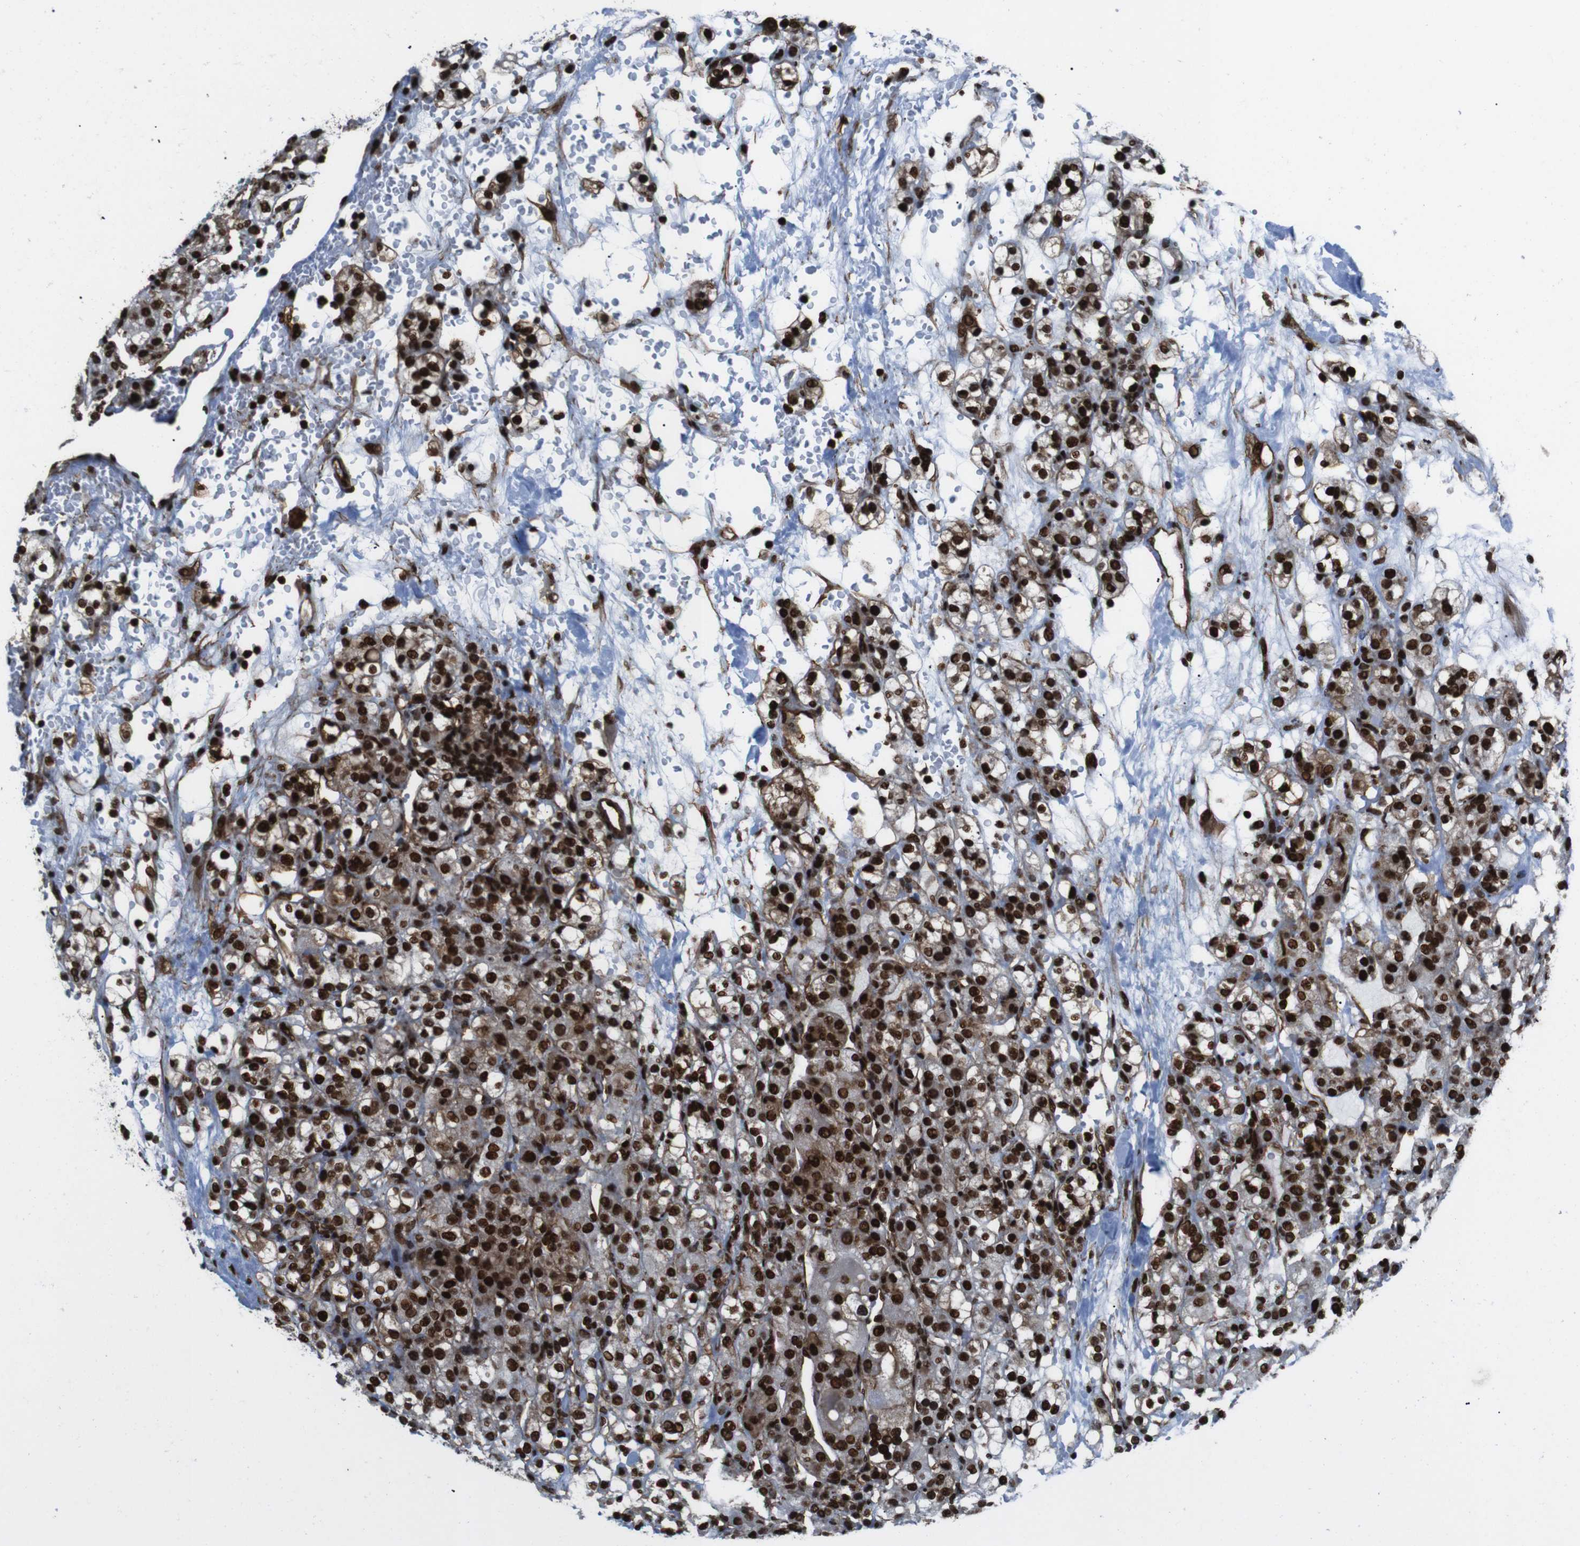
{"staining": {"intensity": "strong", "quantity": ">75%", "location": "cytoplasmic/membranous,nuclear"}, "tissue": "renal cancer", "cell_type": "Tumor cells", "image_type": "cancer", "snomed": [{"axis": "morphology", "description": "Normal tissue, NOS"}, {"axis": "morphology", "description": "Adenocarcinoma, NOS"}, {"axis": "topography", "description": "Kidney"}], "caption": "Renal adenocarcinoma tissue exhibits strong cytoplasmic/membranous and nuclear staining in about >75% of tumor cells", "gene": "HNRNPU", "patient": {"sex": "male", "age": 61}}